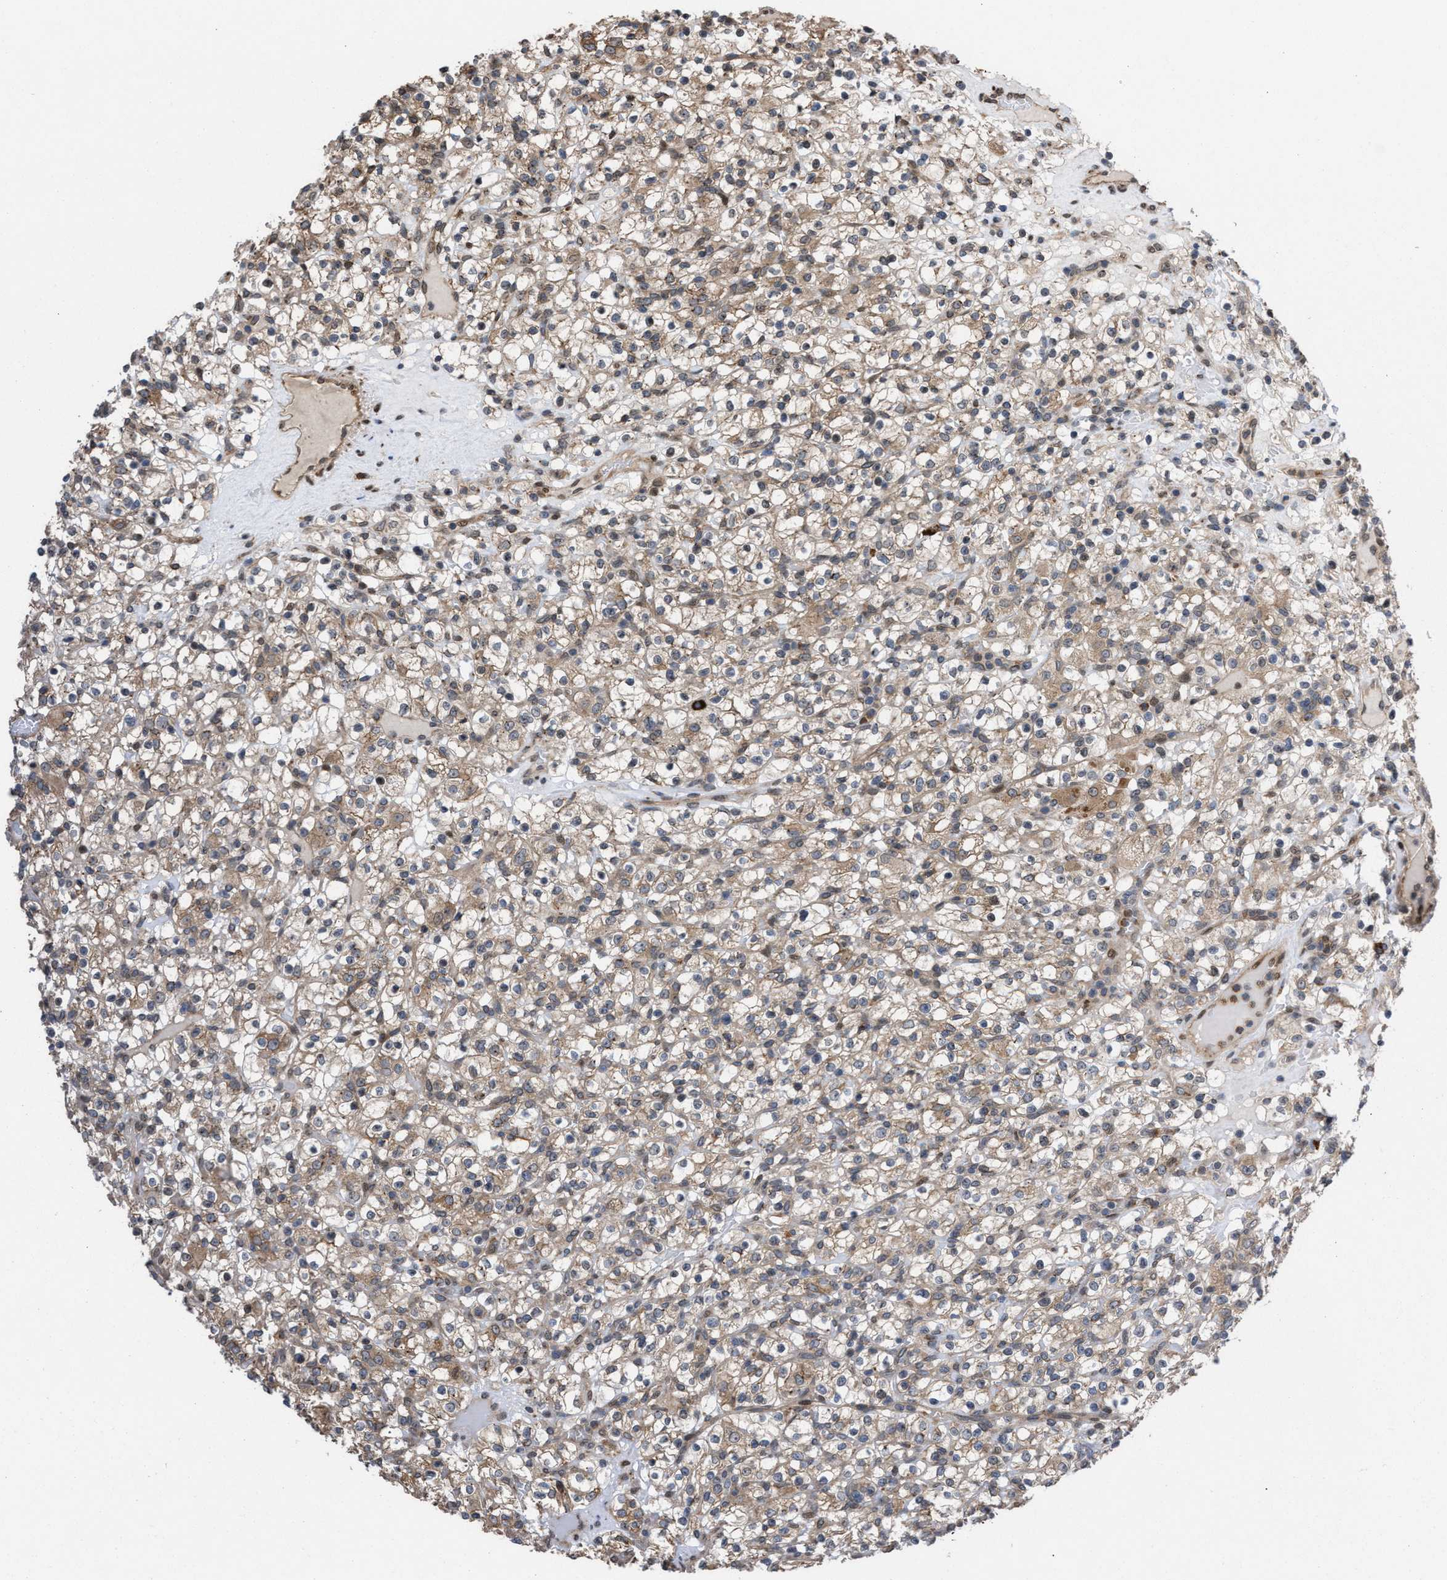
{"staining": {"intensity": "weak", "quantity": ">75%", "location": "cytoplasmic/membranous"}, "tissue": "renal cancer", "cell_type": "Tumor cells", "image_type": "cancer", "snomed": [{"axis": "morphology", "description": "Normal tissue, NOS"}, {"axis": "morphology", "description": "Adenocarcinoma, NOS"}, {"axis": "topography", "description": "Kidney"}], "caption": "Renal cancer (adenocarcinoma) stained for a protein shows weak cytoplasmic/membranous positivity in tumor cells. The staining is performed using DAB (3,3'-diaminobenzidine) brown chromogen to label protein expression. The nuclei are counter-stained blue using hematoxylin.", "gene": "TP53BP2", "patient": {"sex": "female", "age": 72}}